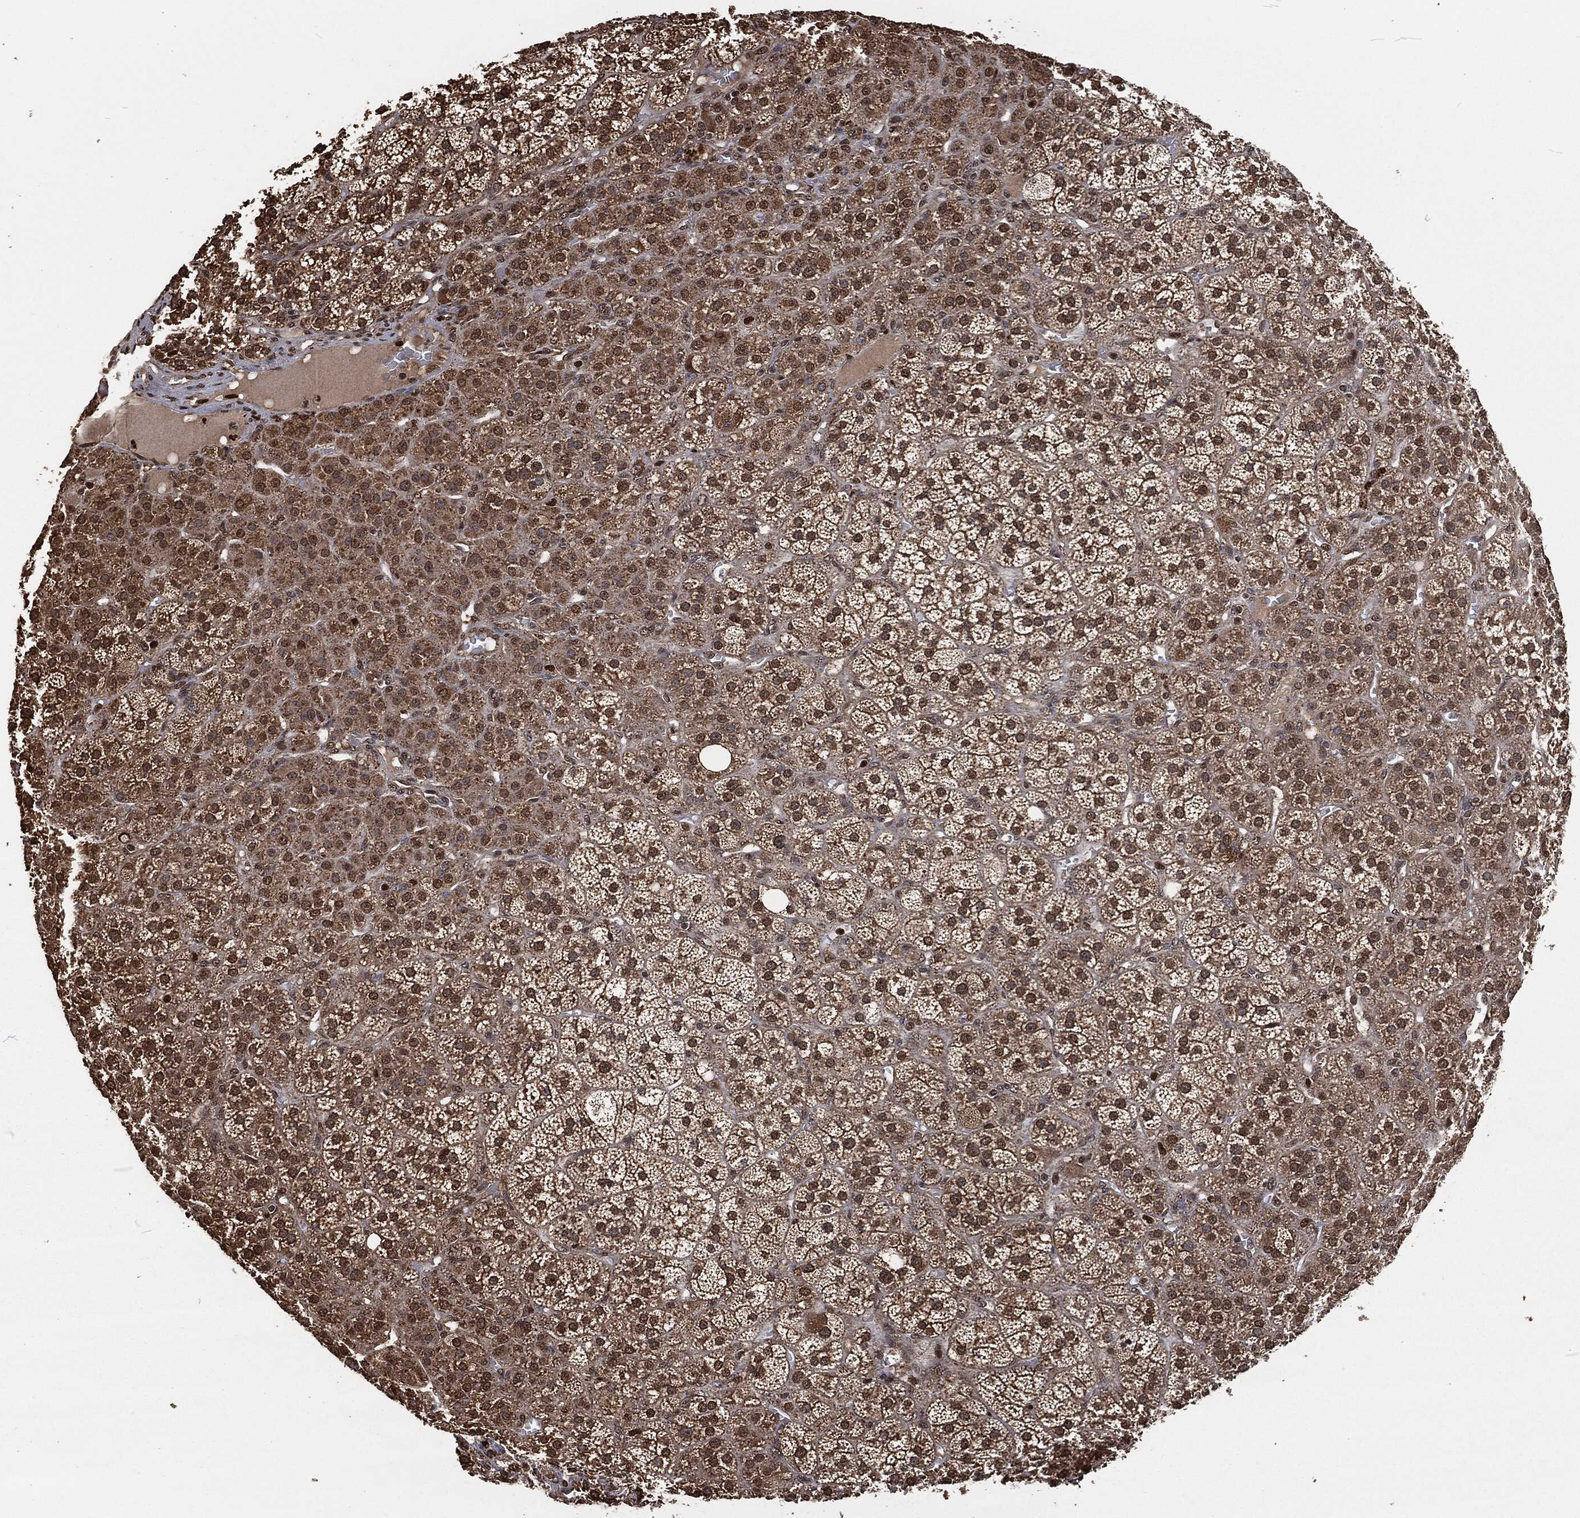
{"staining": {"intensity": "moderate", "quantity": "25%-75%", "location": "nuclear"}, "tissue": "adrenal gland", "cell_type": "Glandular cells", "image_type": "normal", "snomed": [{"axis": "morphology", "description": "Normal tissue, NOS"}, {"axis": "topography", "description": "Adrenal gland"}], "caption": "Brown immunohistochemical staining in benign human adrenal gland shows moderate nuclear expression in approximately 25%-75% of glandular cells.", "gene": "SNAI1", "patient": {"sex": "female", "age": 60}}